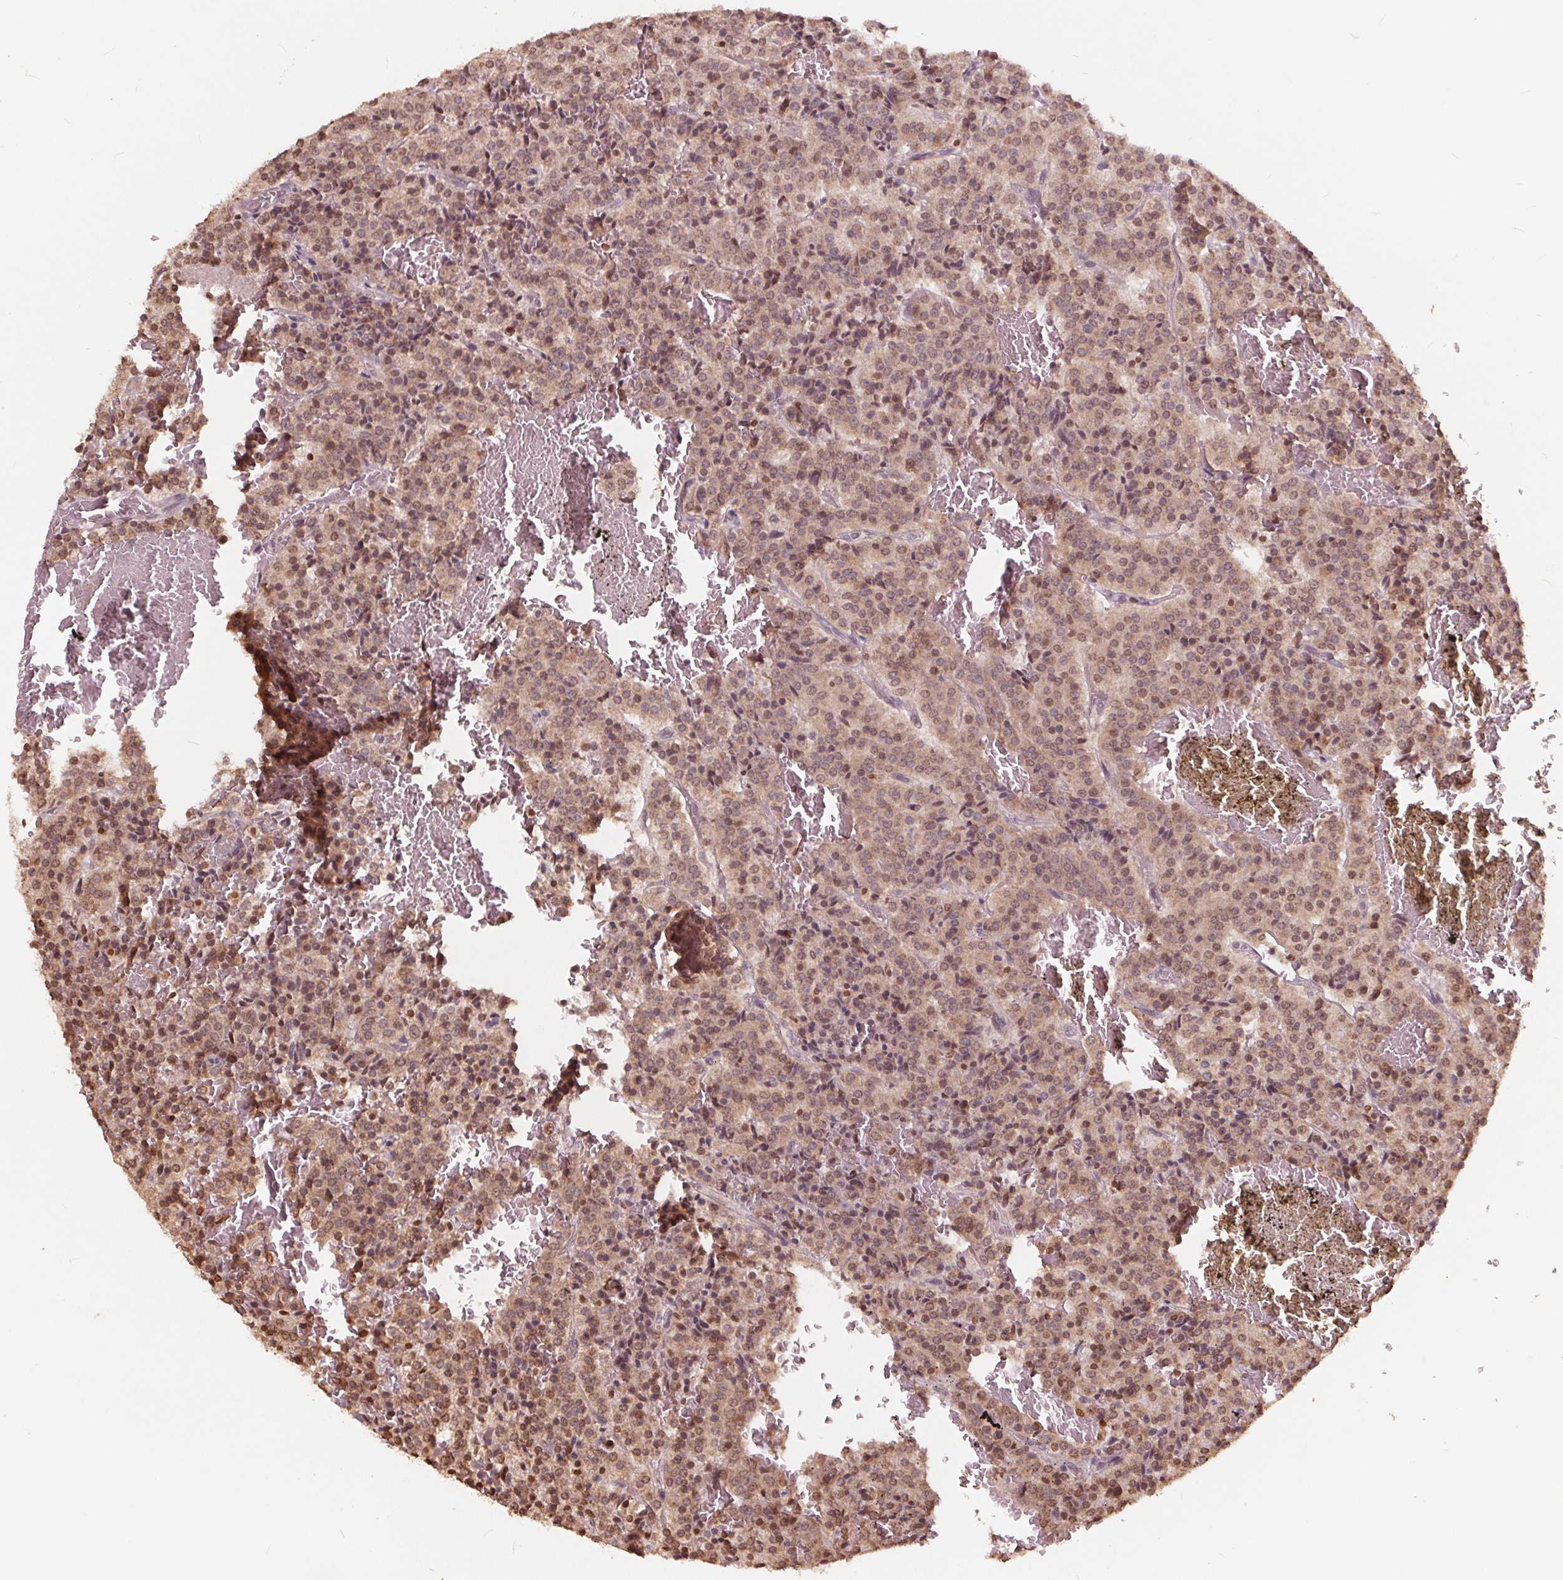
{"staining": {"intensity": "moderate", "quantity": ">75%", "location": "cytoplasmic/membranous,nuclear"}, "tissue": "carcinoid", "cell_type": "Tumor cells", "image_type": "cancer", "snomed": [{"axis": "morphology", "description": "Carcinoid, malignant, NOS"}, {"axis": "topography", "description": "Lung"}], "caption": "Brown immunohistochemical staining in human carcinoid exhibits moderate cytoplasmic/membranous and nuclear staining in about >75% of tumor cells.", "gene": "HIF1AN", "patient": {"sex": "male", "age": 70}}